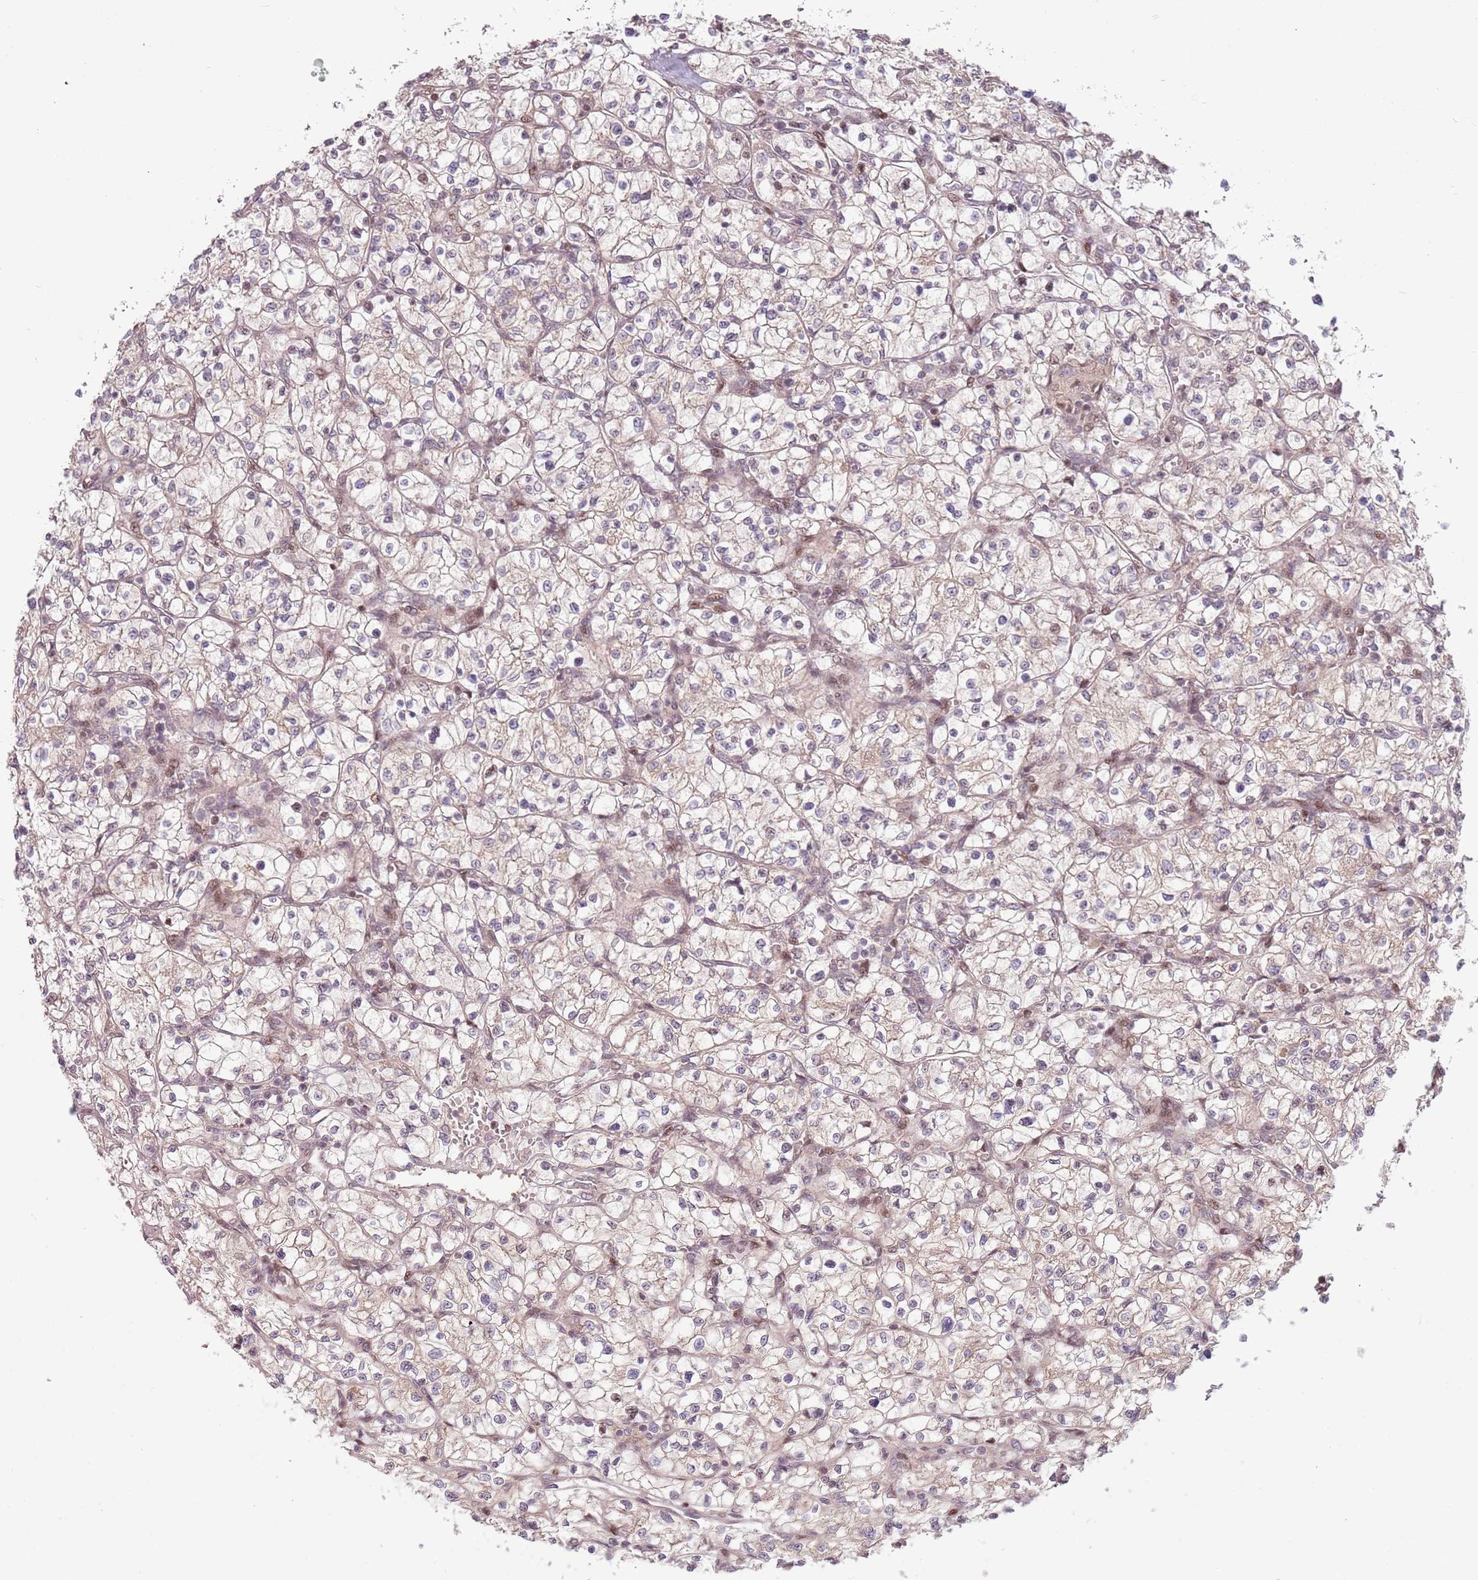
{"staining": {"intensity": "weak", "quantity": ">75%", "location": "cytoplasmic/membranous,nuclear"}, "tissue": "renal cancer", "cell_type": "Tumor cells", "image_type": "cancer", "snomed": [{"axis": "morphology", "description": "Adenocarcinoma, NOS"}, {"axis": "topography", "description": "Kidney"}], "caption": "IHC staining of adenocarcinoma (renal), which exhibits low levels of weak cytoplasmic/membranous and nuclear positivity in about >75% of tumor cells indicating weak cytoplasmic/membranous and nuclear protein expression. The staining was performed using DAB (3,3'-diaminobenzidine) (brown) for protein detection and nuclei were counterstained in hematoxylin (blue).", "gene": "ADGRG1", "patient": {"sex": "female", "age": 64}}